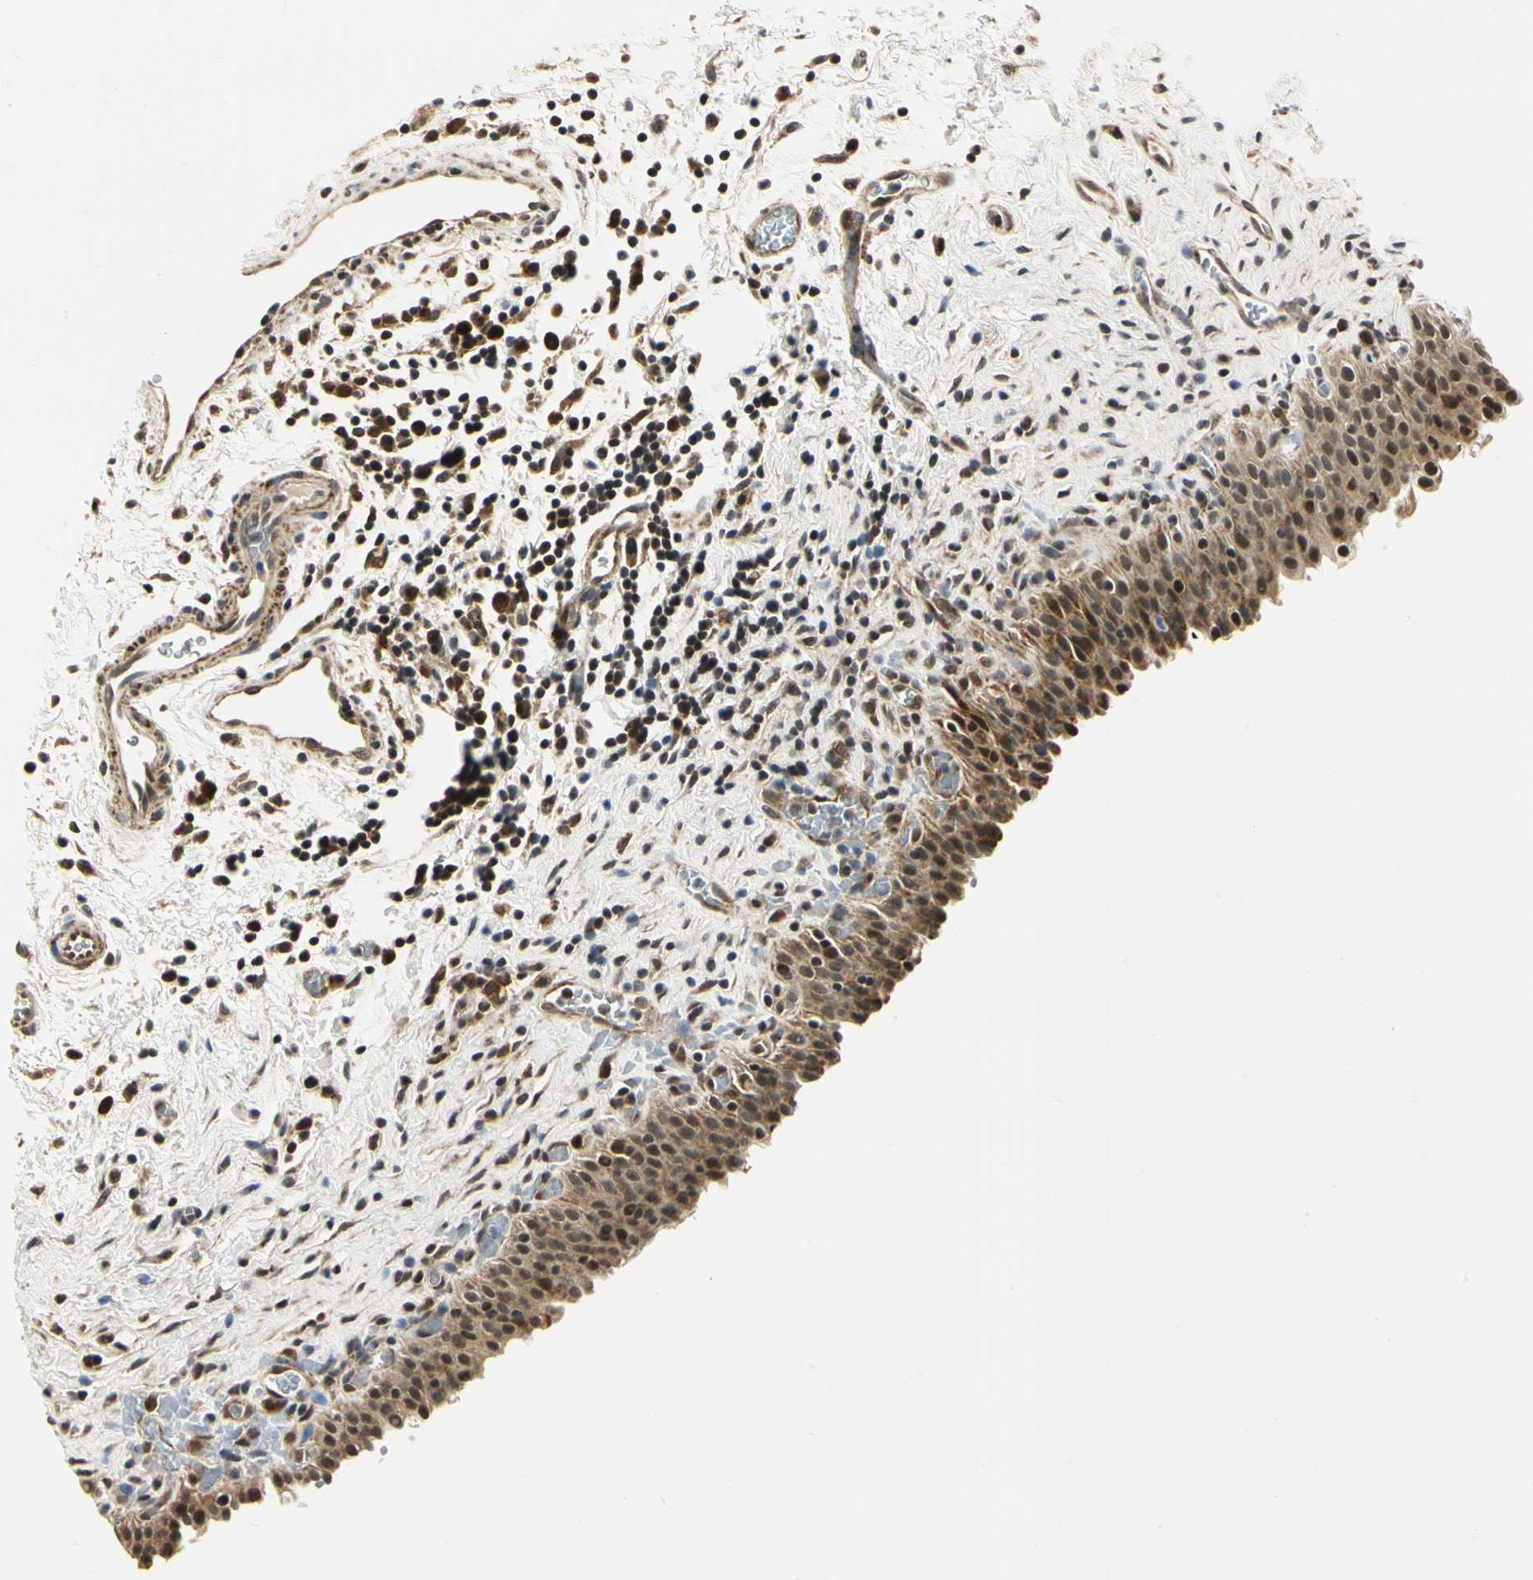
{"staining": {"intensity": "strong", "quantity": ">75%", "location": "cytoplasmic/membranous,nuclear"}, "tissue": "urinary bladder", "cell_type": "Urothelial cells", "image_type": "normal", "snomed": [{"axis": "morphology", "description": "Normal tissue, NOS"}, {"axis": "topography", "description": "Urinary bladder"}], "caption": "This is a micrograph of immunohistochemistry (IHC) staining of normal urinary bladder, which shows strong positivity in the cytoplasmic/membranous,nuclear of urothelial cells.", "gene": "PDK2", "patient": {"sex": "male", "age": 51}}